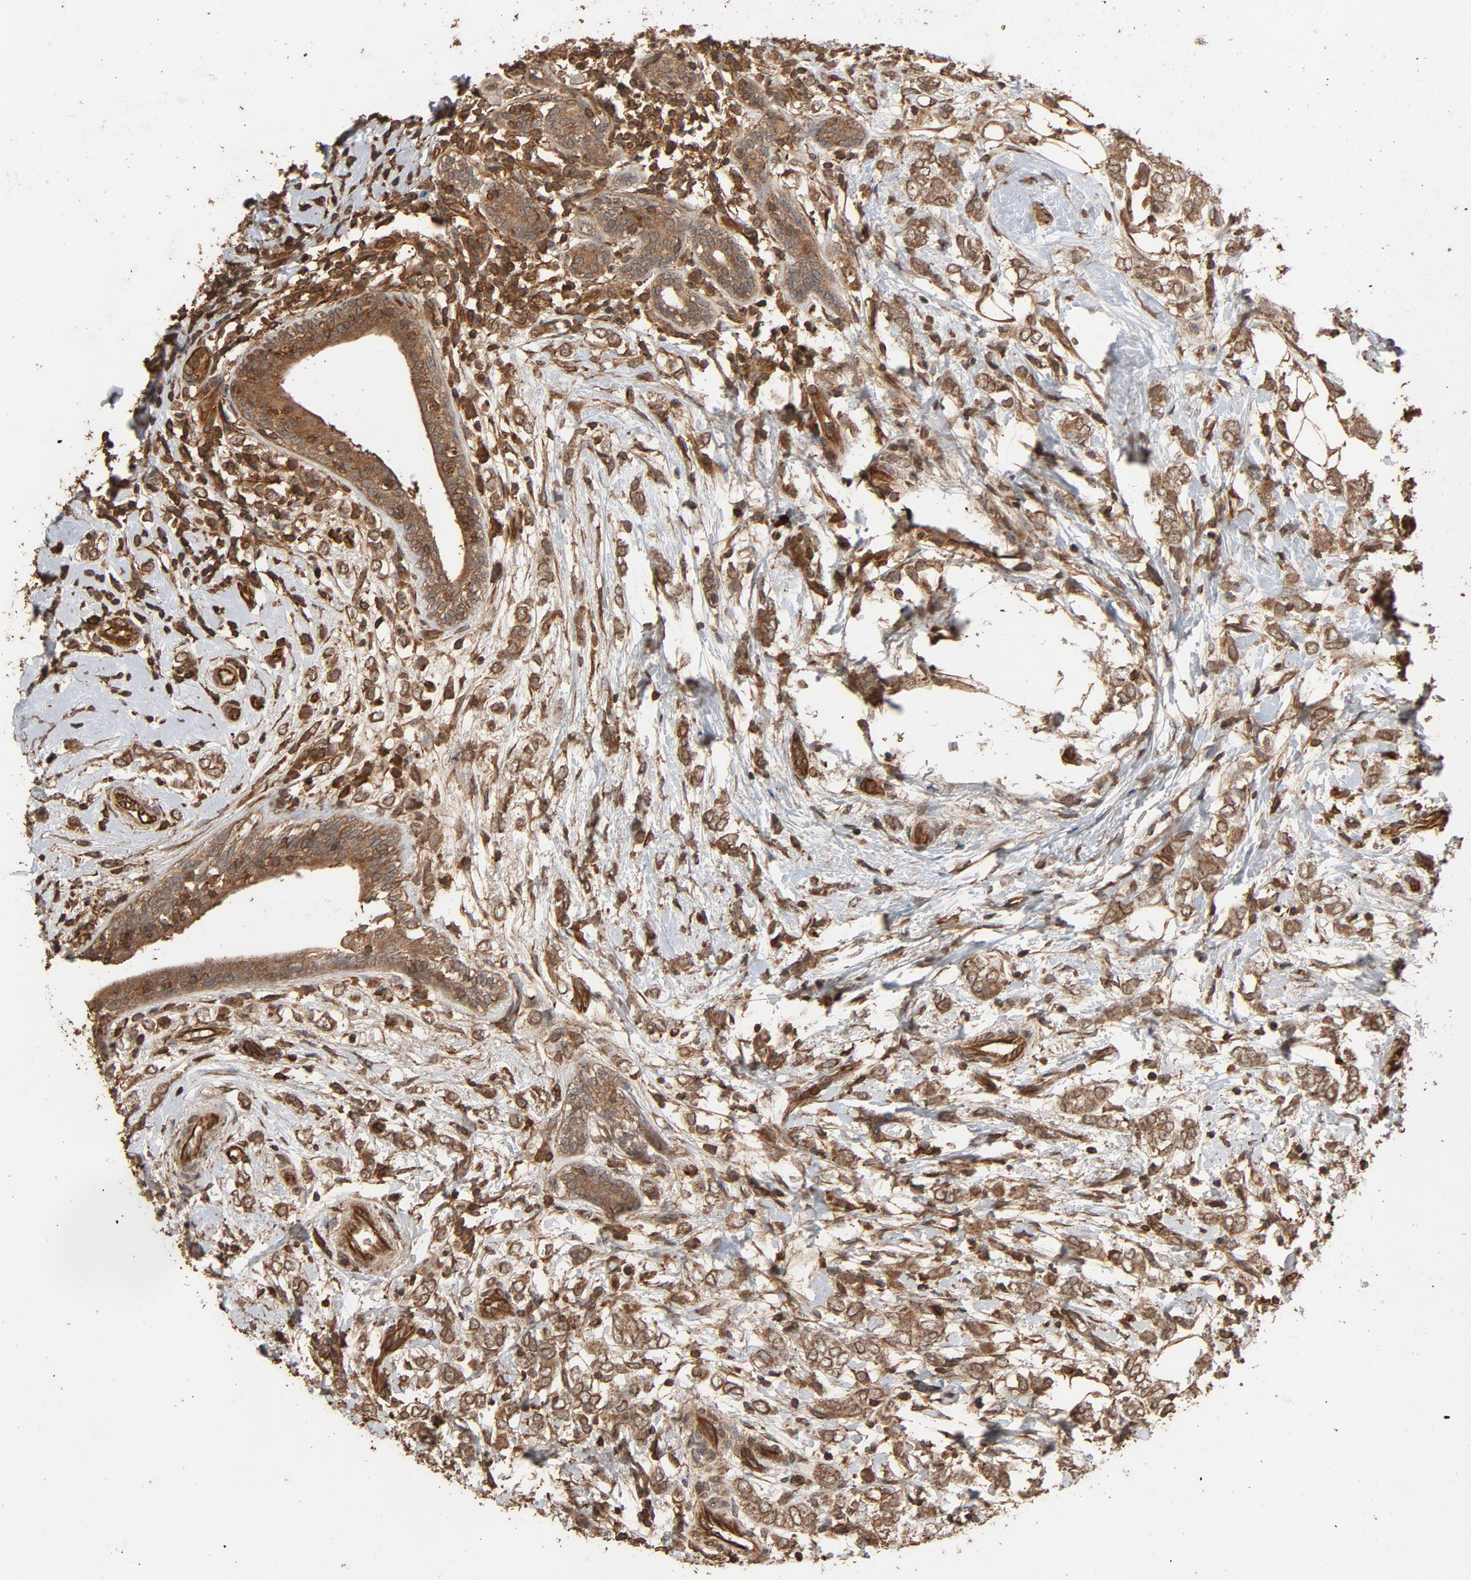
{"staining": {"intensity": "moderate", "quantity": "25%-75%", "location": "cytoplasmic/membranous"}, "tissue": "breast cancer", "cell_type": "Tumor cells", "image_type": "cancer", "snomed": [{"axis": "morphology", "description": "Normal tissue, NOS"}, {"axis": "morphology", "description": "Lobular carcinoma"}, {"axis": "topography", "description": "Breast"}], "caption": "Breast lobular carcinoma stained with DAB immunohistochemistry demonstrates medium levels of moderate cytoplasmic/membranous positivity in about 25%-75% of tumor cells.", "gene": "RPS6KA6", "patient": {"sex": "female", "age": 47}}